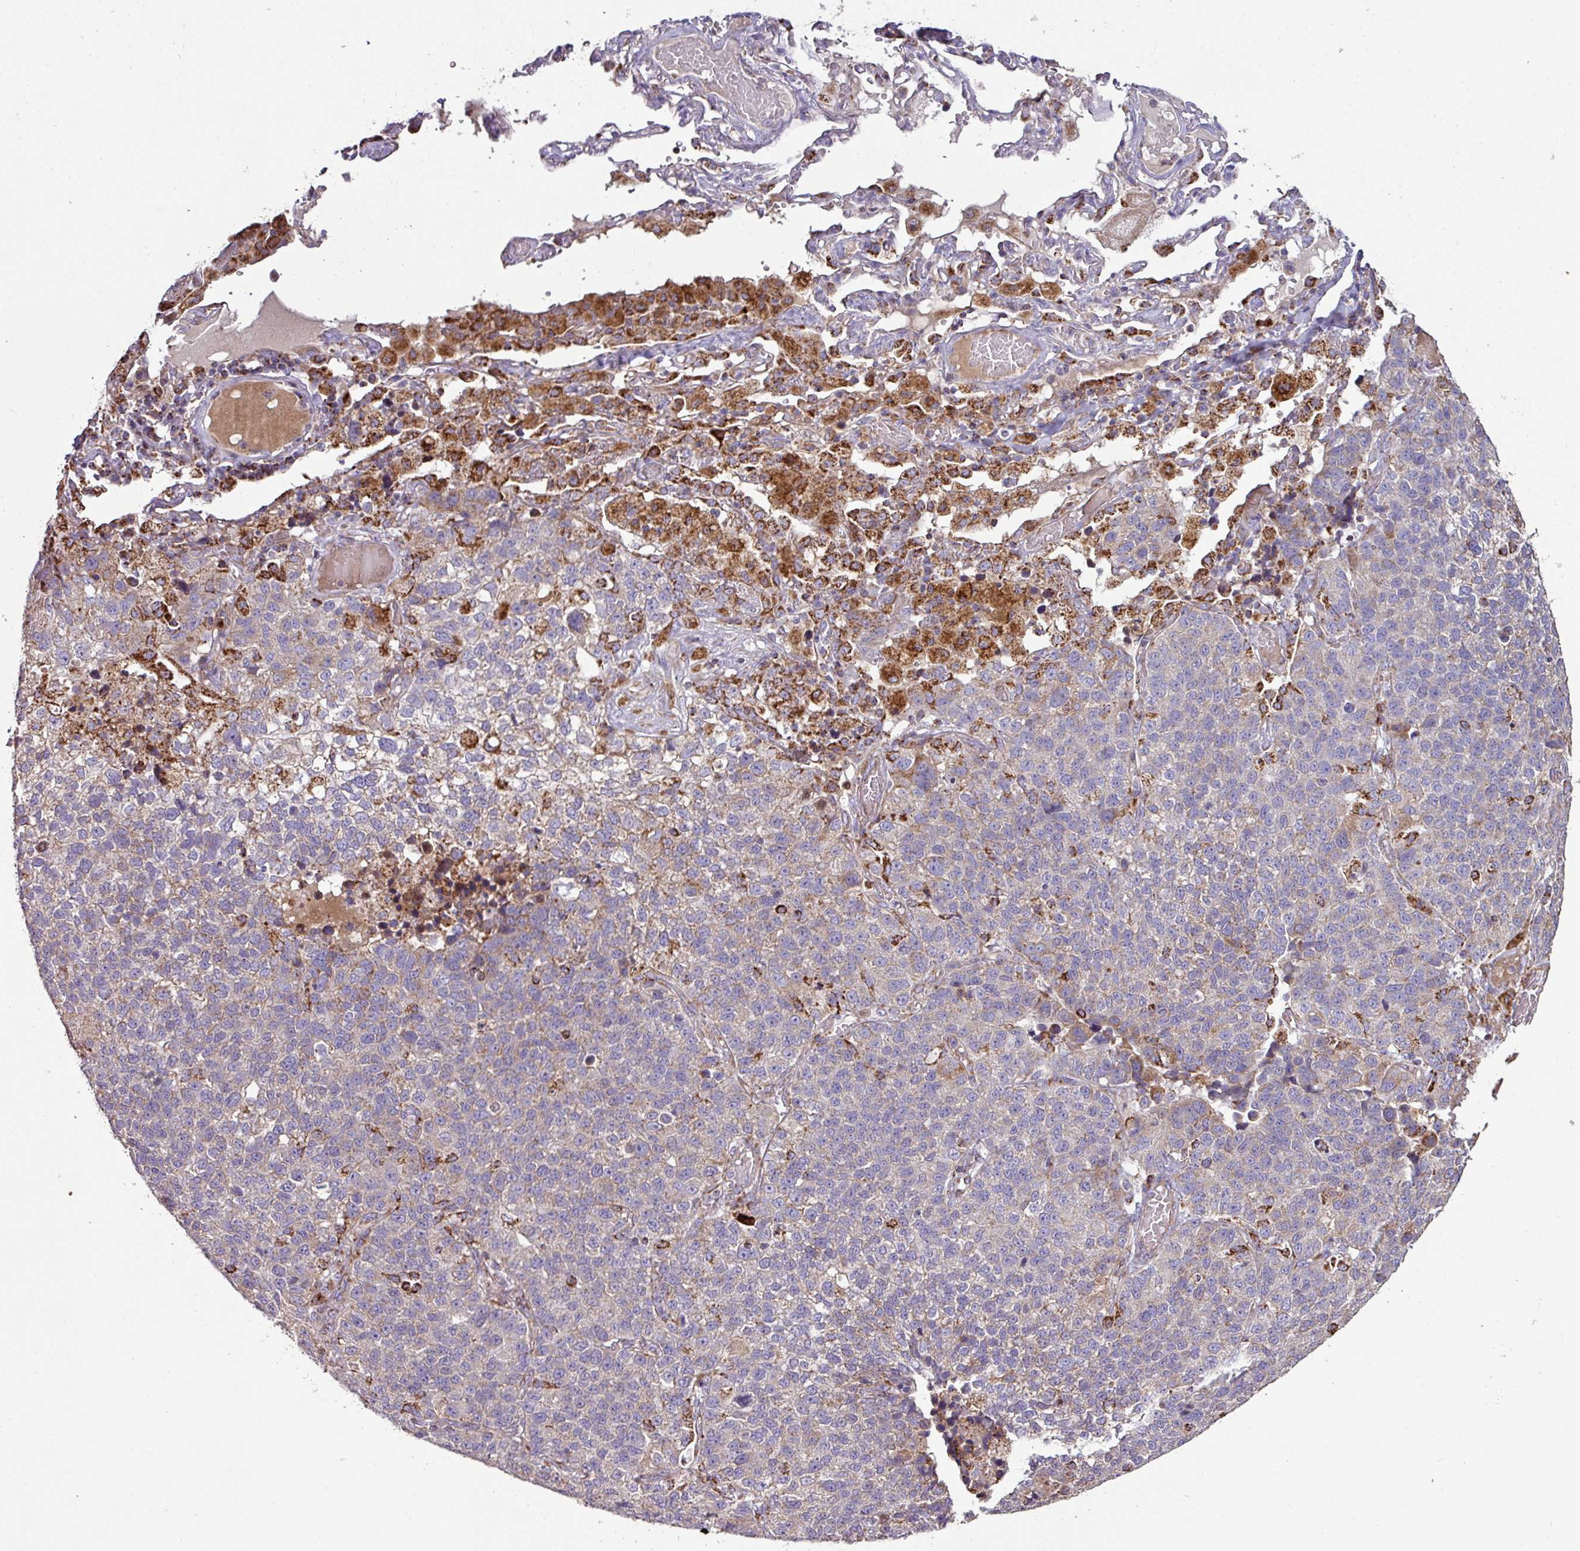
{"staining": {"intensity": "weak", "quantity": "<25%", "location": "cytoplasmic/membranous"}, "tissue": "lung cancer", "cell_type": "Tumor cells", "image_type": "cancer", "snomed": [{"axis": "morphology", "description": "Adenocarcinoma, NOS"}, {"axis": "topography", "description": "Lung"}], "caption": "IHC image of human lung cancer stained for a protein (brown), which reveals no positivity in tumor cells.", "gene": "SQOR", "patient": {"sex": "male", "age": 49}}